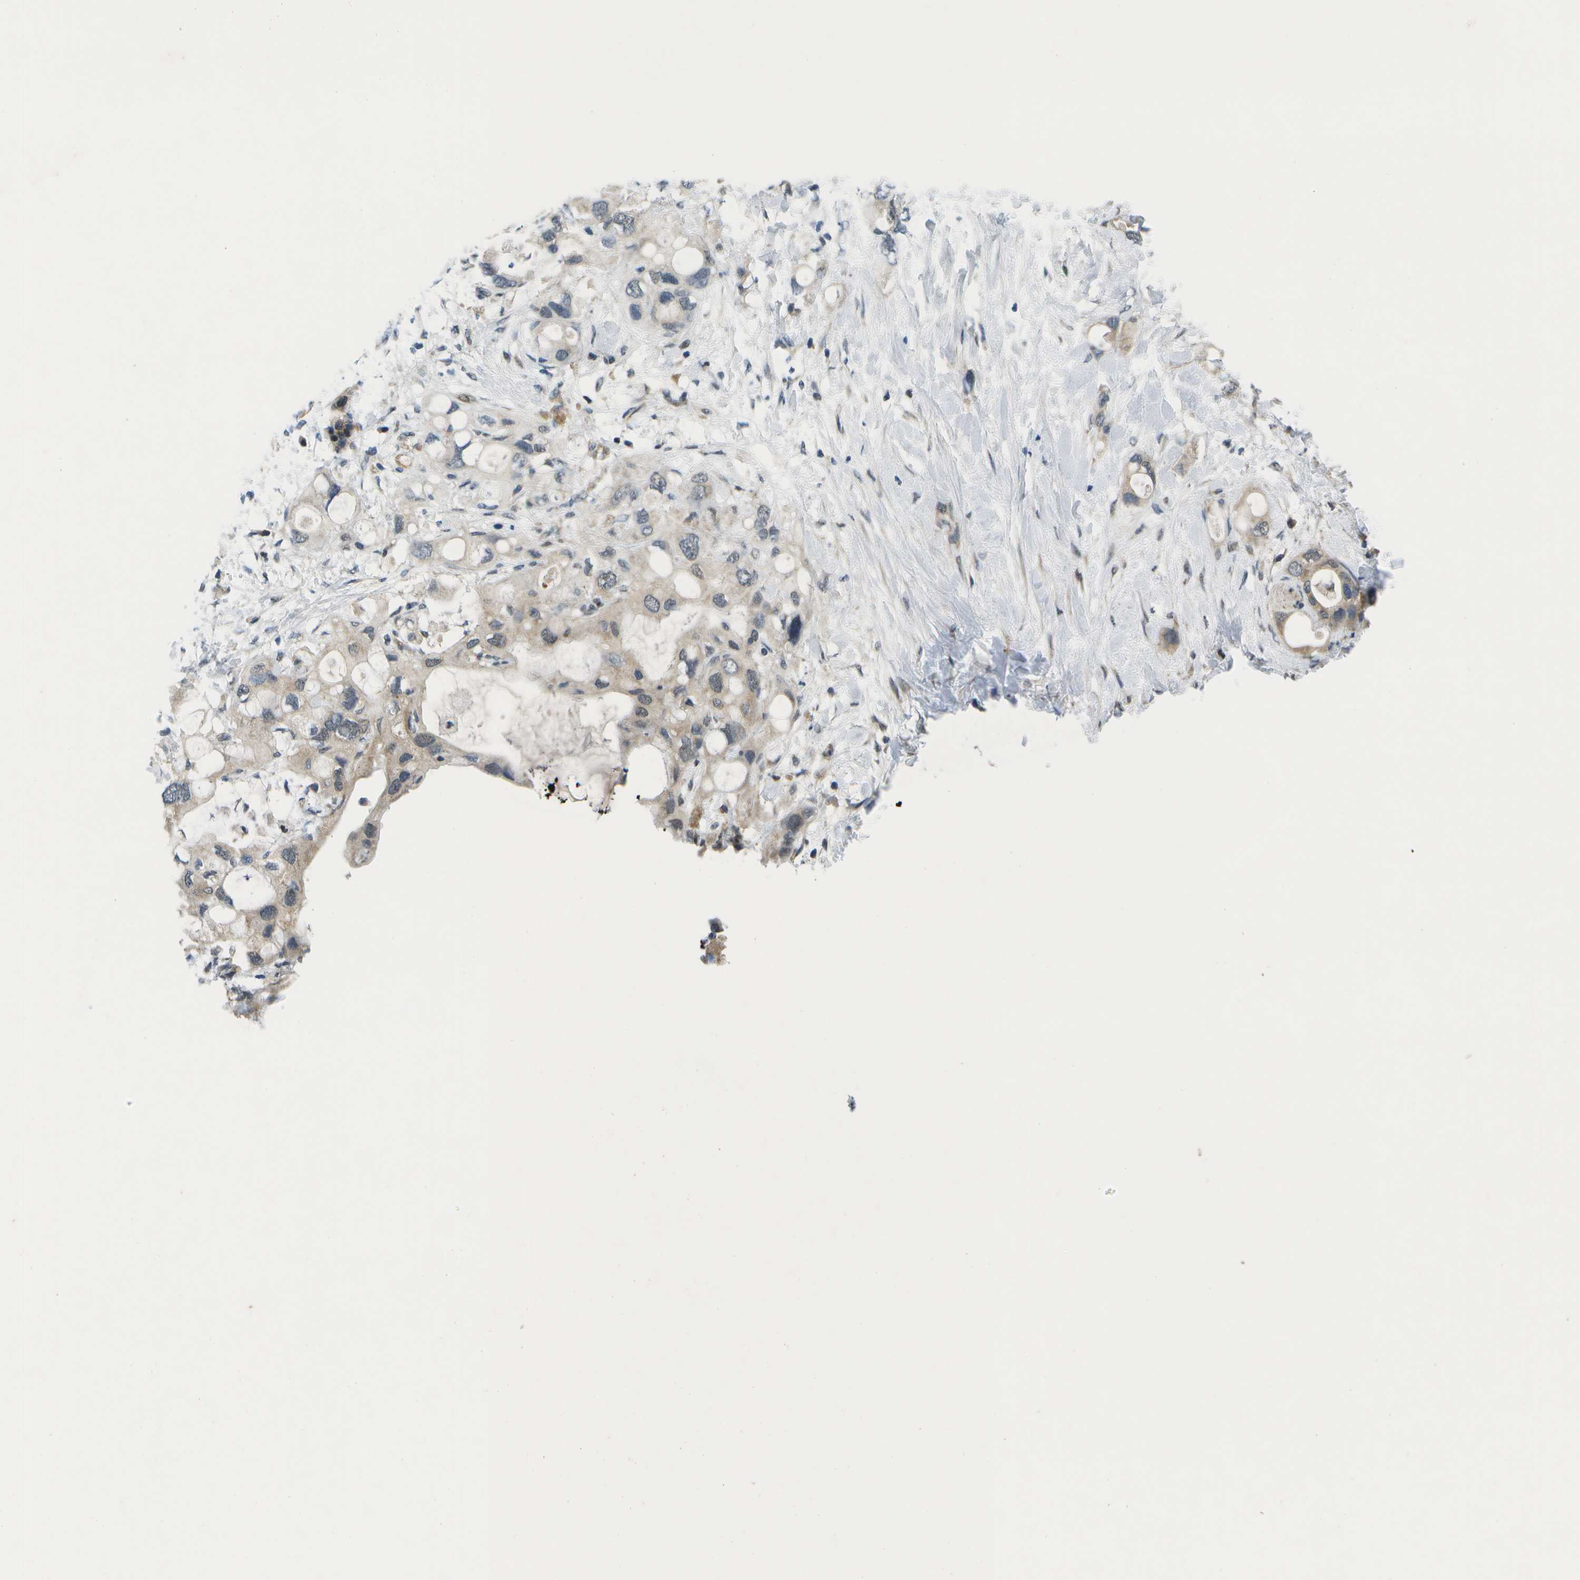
{"staining": {"intensity": "weak", "quantity": "<25%", "location": "cytoplasmic/membranous"}, "tissue": "pancreatic cancer", "cell_type": "Tumor cells", "image_type": "cancer", "snomed": [{"axis": "morphology", "description": "Adenocarcinoma, NOS"}, {"axis": "topography", "description": "Pancreas"}], "caption": "Photomicrograph shows no significant protein expression in tumor cells of pancreatic adenocarcinoma. The staining is performed using DAB brown chromogen with nuclei counter-stained in using hematoxylin.", "gene": "GALNT15", "patient": {"sex": "female", "age": 56}}